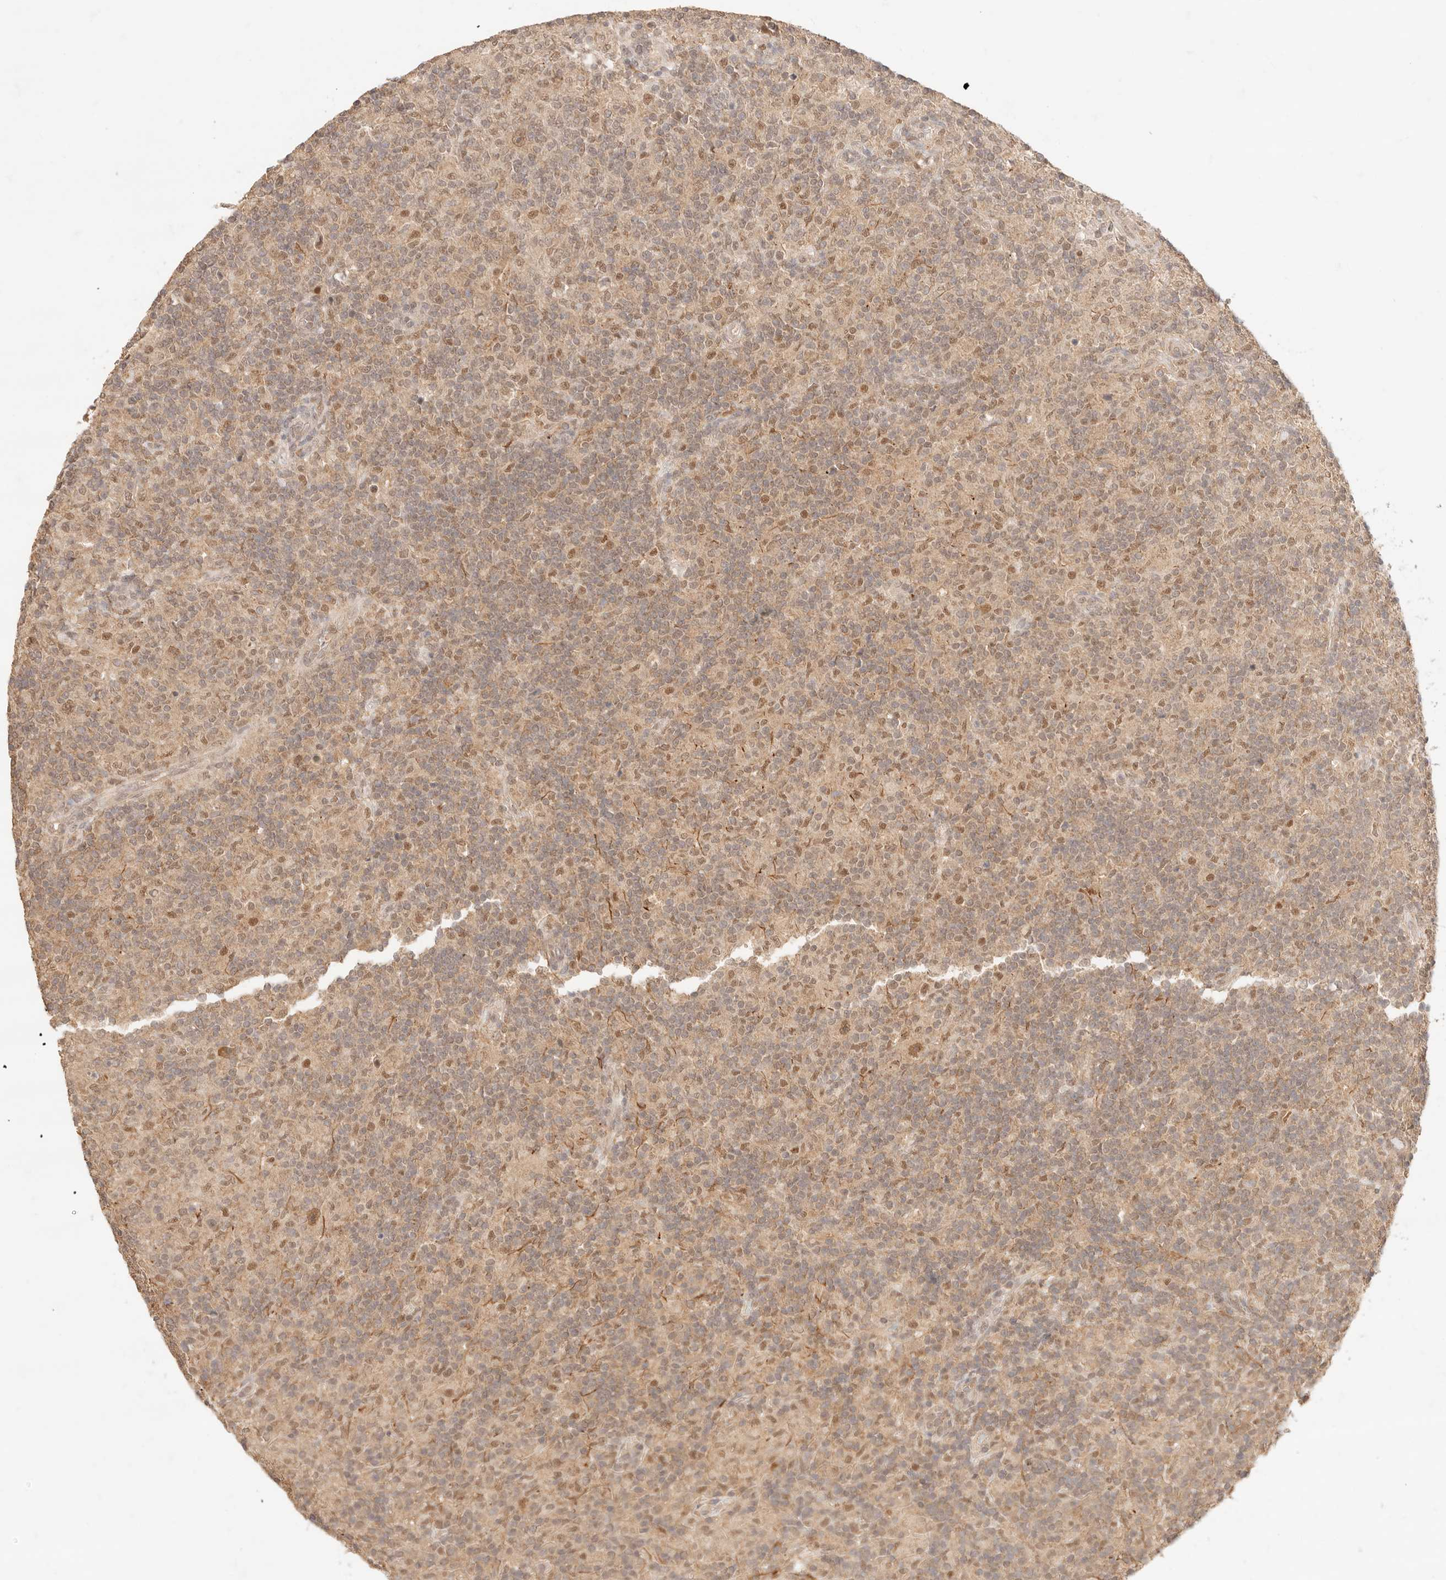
{"staining": {"intensity": "moderate", "quantity": ">75%", "location": "nuclear"}, "tissue": "lymphoma", "cell_type": "Tumor cells", "image_type": "cancer", "snomed": [{"axis": "morphology", "description": "Hodgkin's disease, NOS"}, {"axis": "topography", "description": "Lymph node"}], "caption": "The image shows a brown stain indicating the presence of a protein in the nuclear of tumor cells in Hodgkin's disease.", "gene": "TRIM11", "patient": {"sex": "male", "age": 70}}